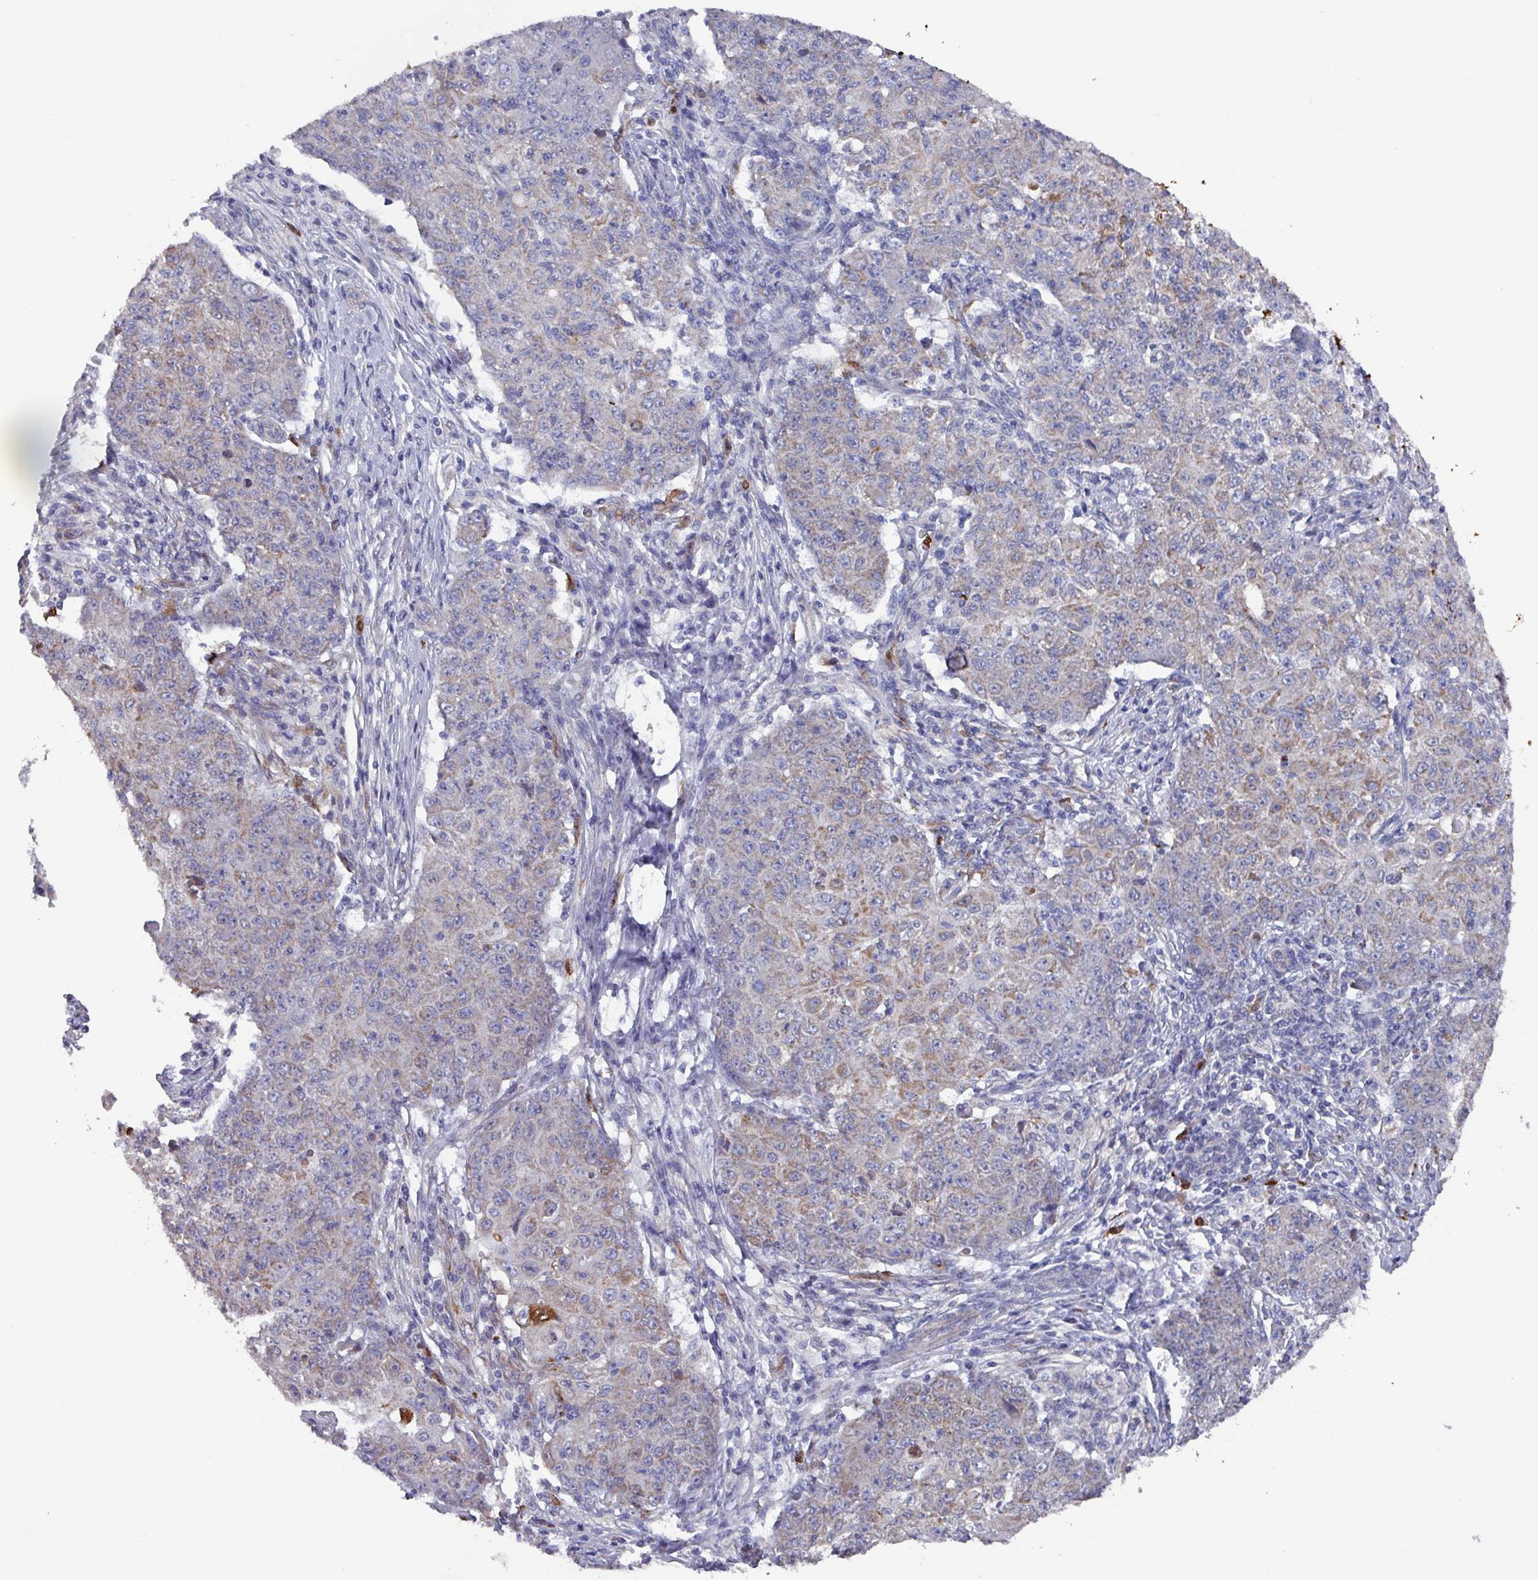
{"staining": {"intensity": "weak", "quantity": "25%-75%", "location": "cytoplasmic/membranous"}, "tissue": "ovarian cancer", "cell_type": "Tumor cells", "image_type": "cancer", "snomed": [{"axis": "morphology", "description": "Carcinoma, endometroid"}, {"axis": "topography", "description": "Ovary"}], "caption": "This is a histology image of immunohistochemistry staining of ovarian cancer, which shows weak expression in the cytoplasmic/membranous of tumor cells.", "gene": "UQCC2", "patient": {"sex": "female", "age": 42}}